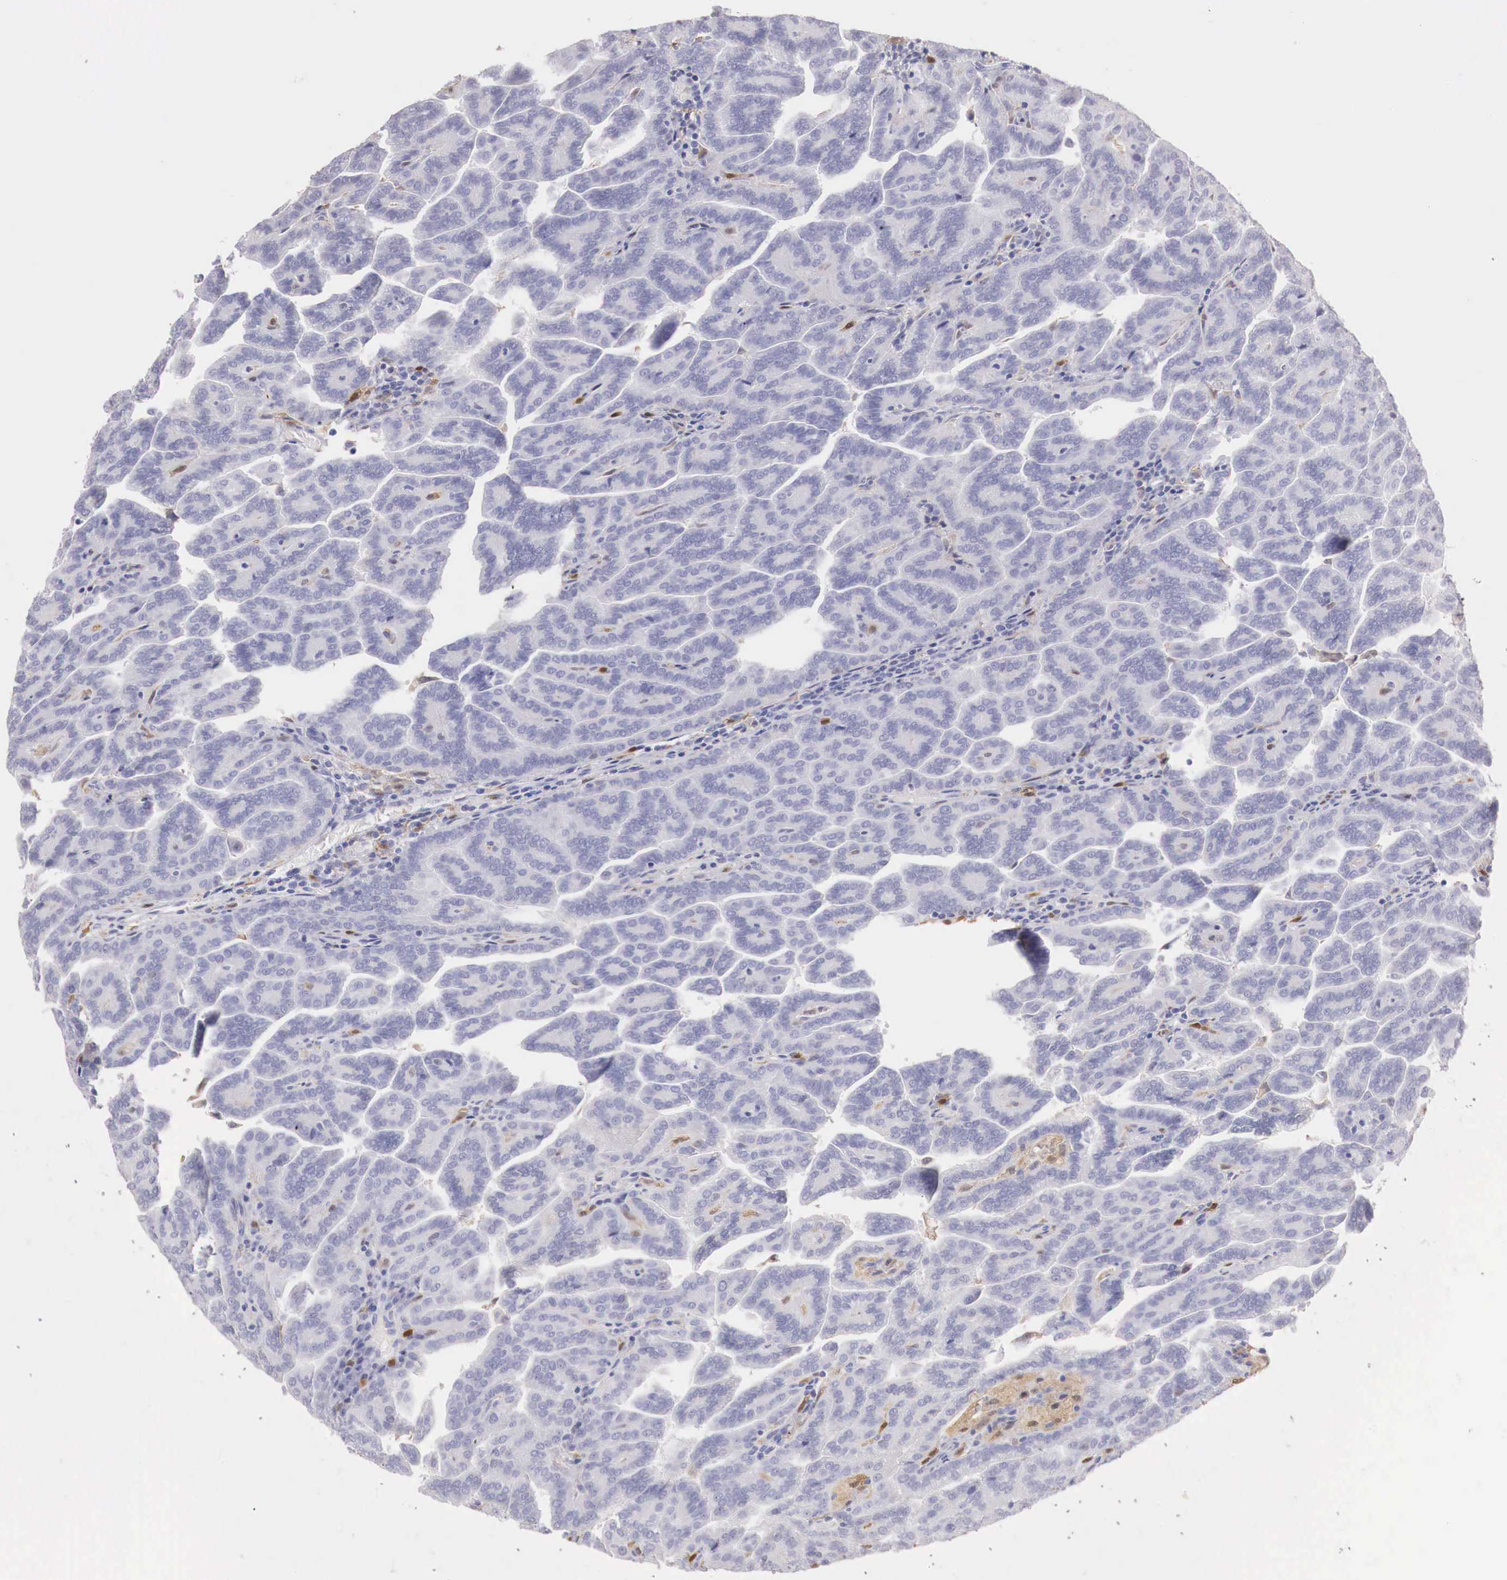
{"staining": {"intensity": "negative", "quantity": "none", "location": "none"}, "tissue": "renal cancer", "cell_type": "Tumor cells", "image_type": "cancer", "snomed": [{"axis": "morphology", "description": "Adenocarcinoma, NOS"}, {"axis": "topography", "description": "Kidney"}], "caption": "Adenocarcinoma (renal) was stained to show a protein in brown. There is no significant expression in tumor cells.", "gene": "RENBP", "patient": {"sex": "male", "age": 61}}